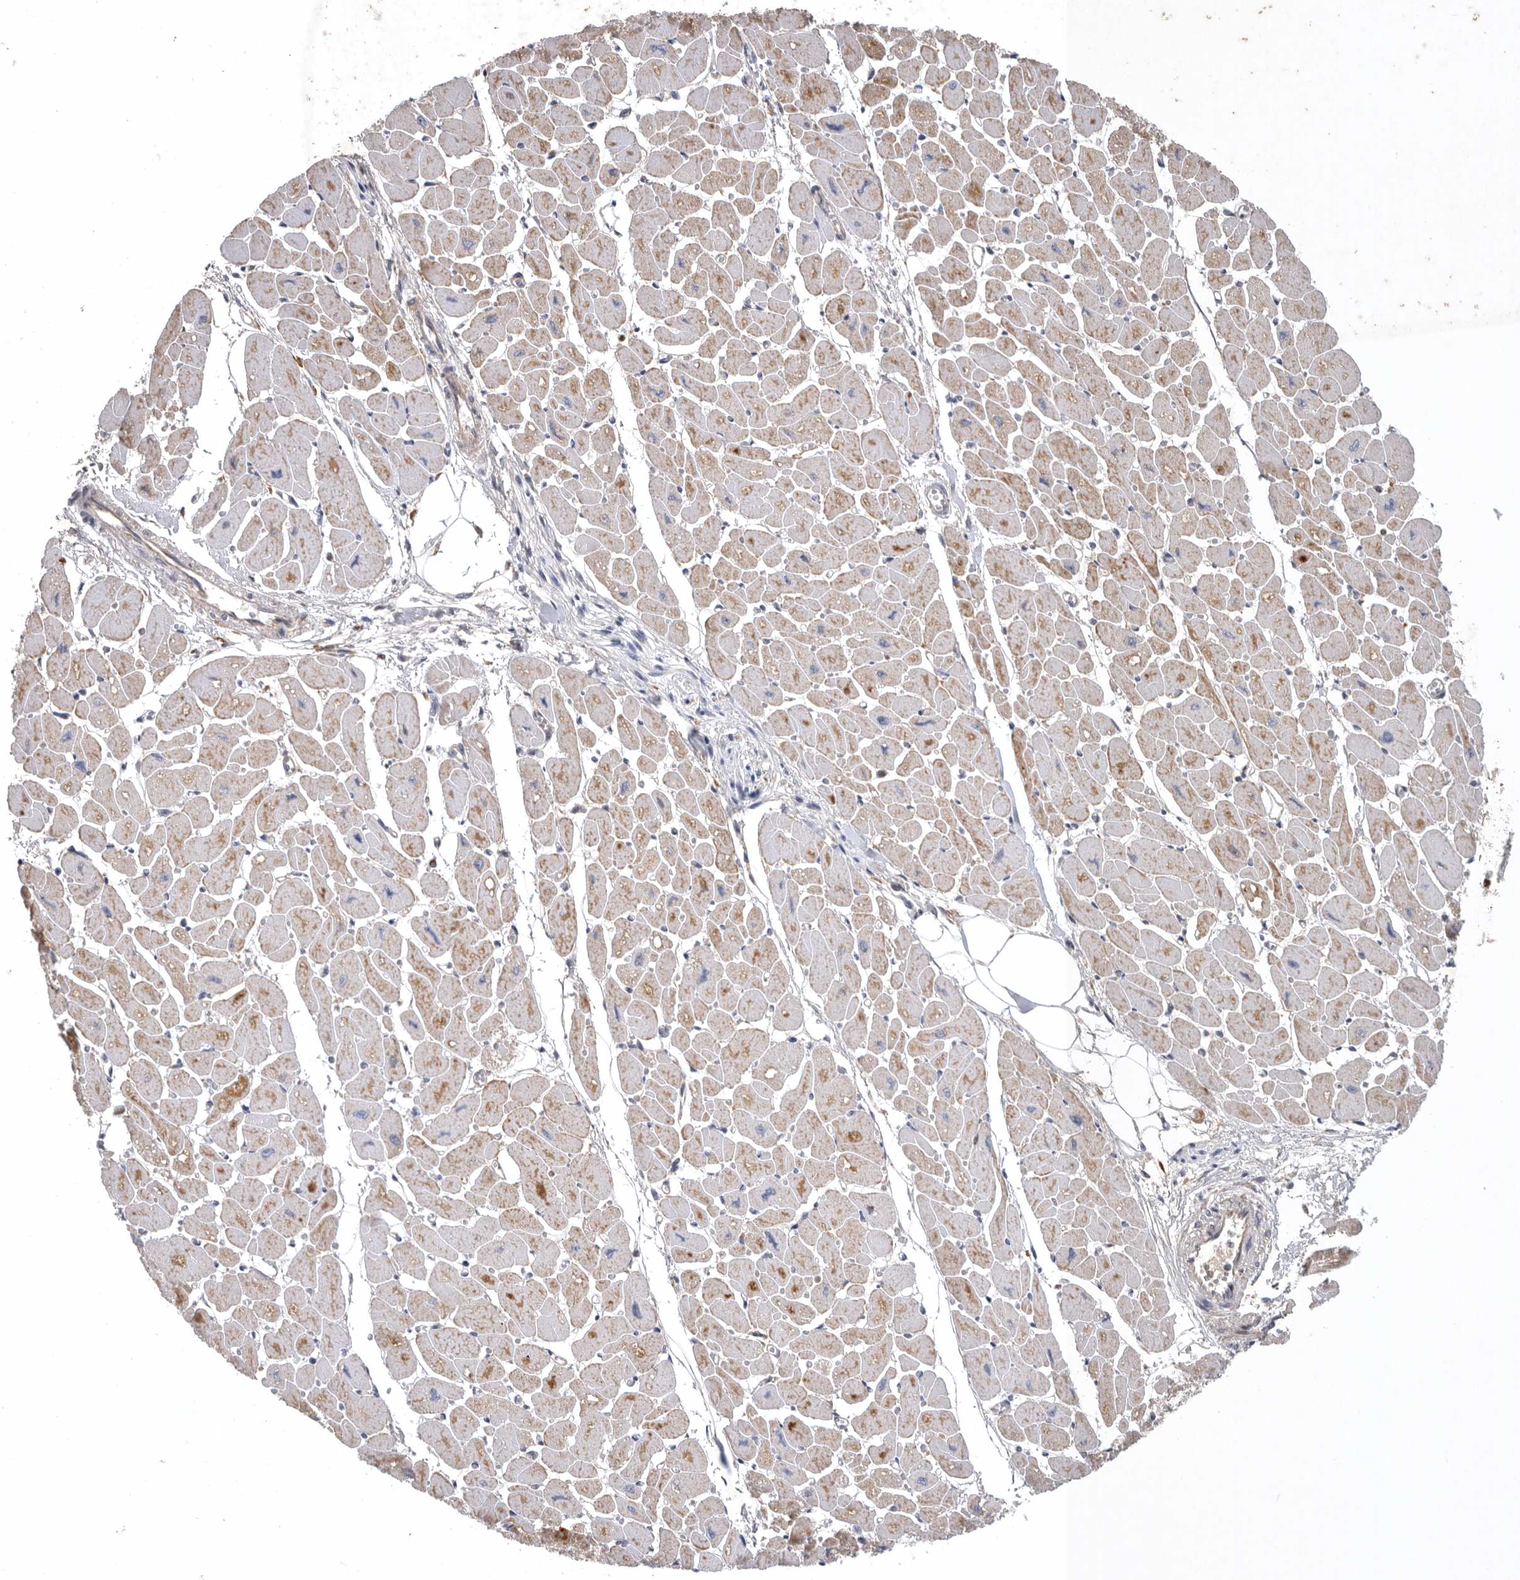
{"staining": {"intensity": "weak", "quantity": "25%-75%", "location": "cytoplasmic/membranous"}, "tissue": "heart muscle", "cell_type": "Cardiomyocytes", "image_type": "normal", "snomed": [{"axis": "morphology", "description": "Normal tissue, NOS"}, {"axis": "topography", "description": "Heart"}], "caption": "IHC image of normal heart muscle: heart muscle stained using immunohistochemistry (IHC) exhibits low levels of weak protein expression localized specifically in the cytoplasmic/membranous of cardiomyocytes, appearing as a cytoplasmic/membranous brown color.", "gene": "C1orf109", "patient": {"sex": "female", "age": 54}}